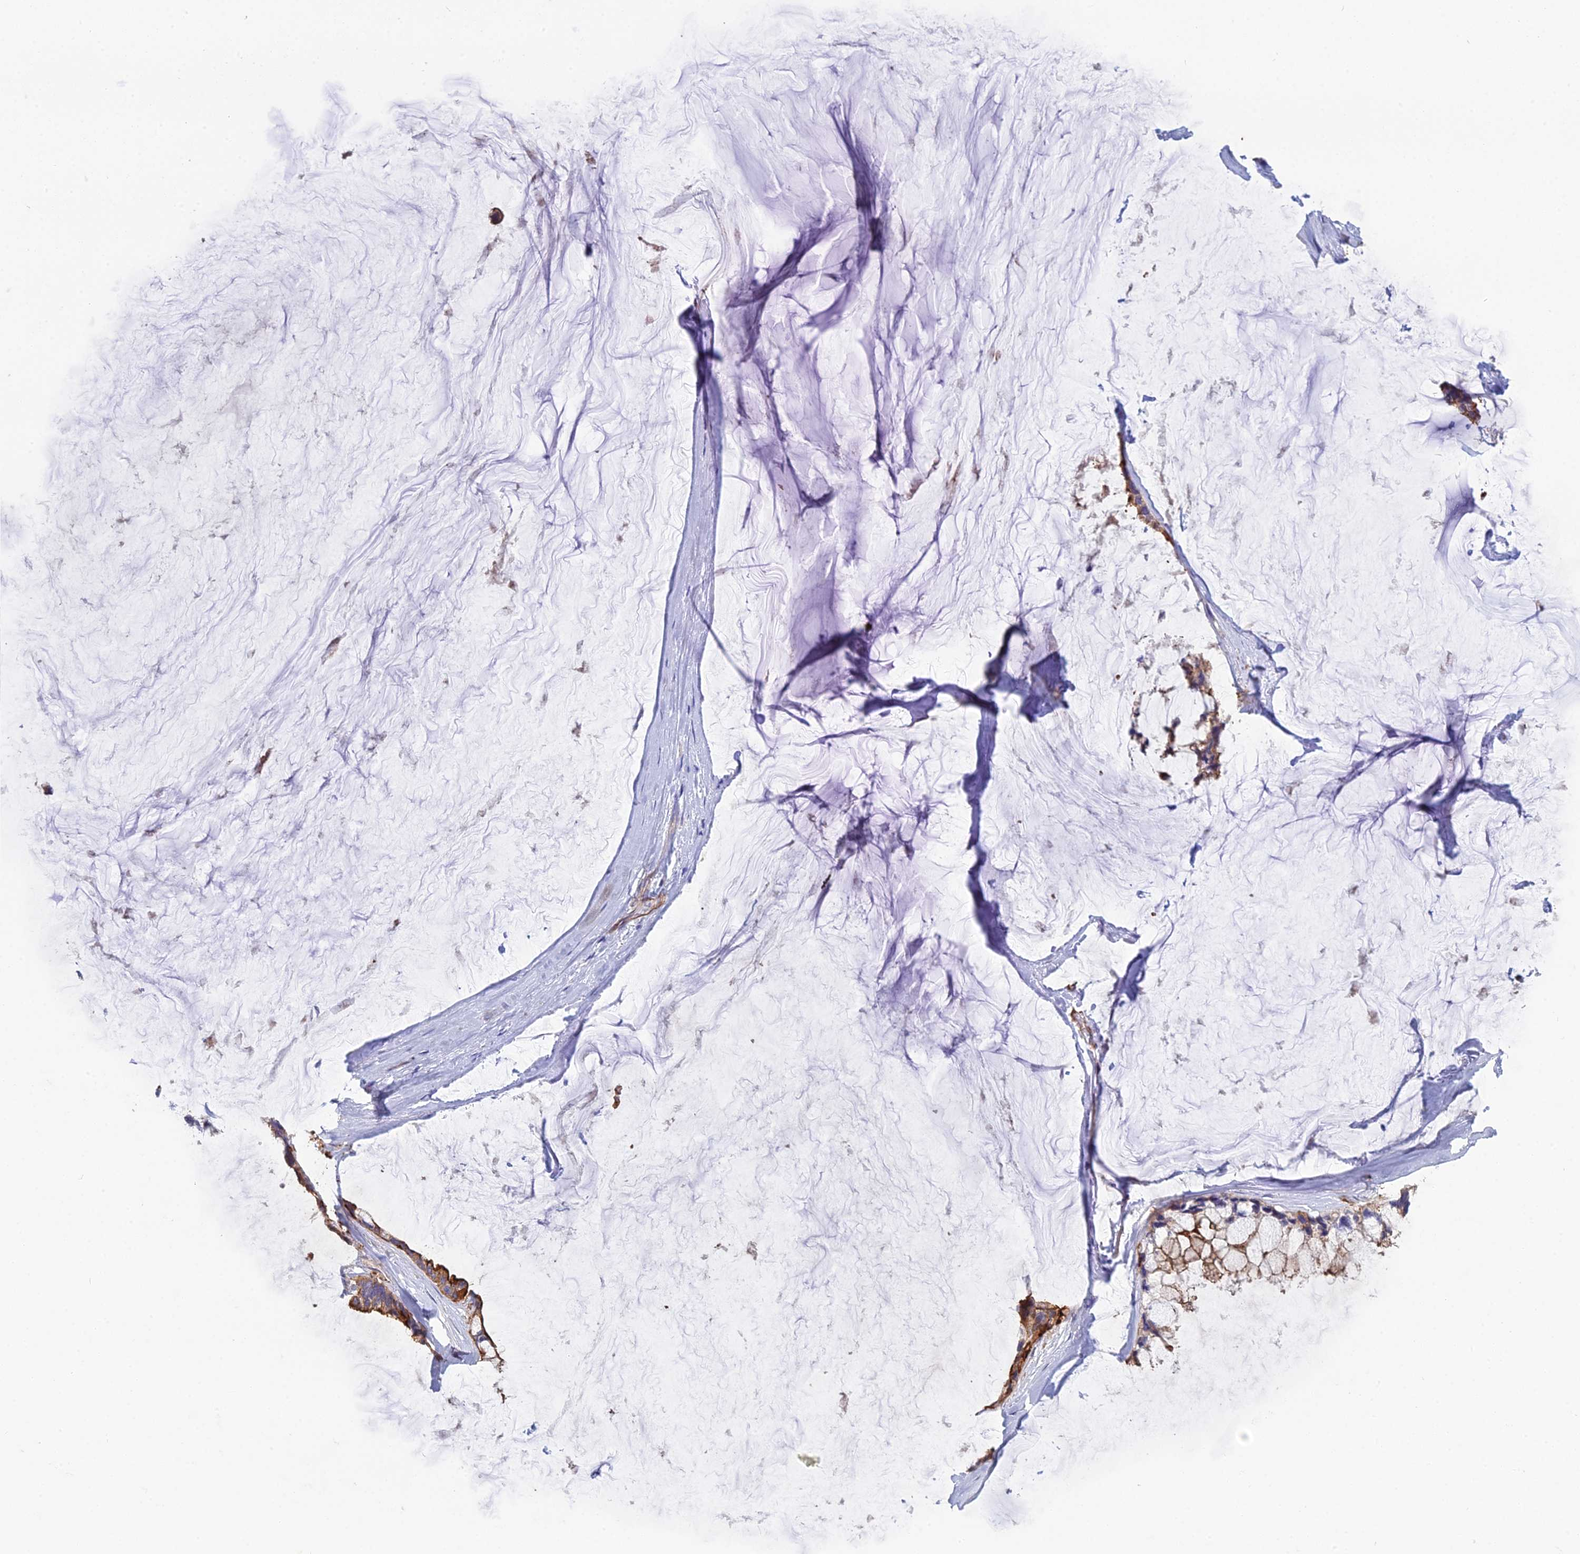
{"staining": {"intensity": "moderate", "quantity": "<25%", "location": "cytoplasmic/membranous"}, "tissue": "ovarian cancer", "cell_type": "Tumor cells", "image_type": "cancer", "snomed": [{"axis": "morphology", "description": "Cystadenocarcinoma, mucinous, NOS"}, {"axis": "topography", "description": "Ovary"}], "caption": "Immunohistochemistry staining of ovarian cancer, which shows low levels of moderate cytoplasmic/membranous staining in approximately <25% of tumor cells indicating moderate cytoplasmic/membranous protein staining. The staining was performed using DAB (brown) for protein detection and nuclei were counterstained in hematoxylin (blue).", "gene": "CFAP47", "patient": {"sex": "female", "age": 39}}